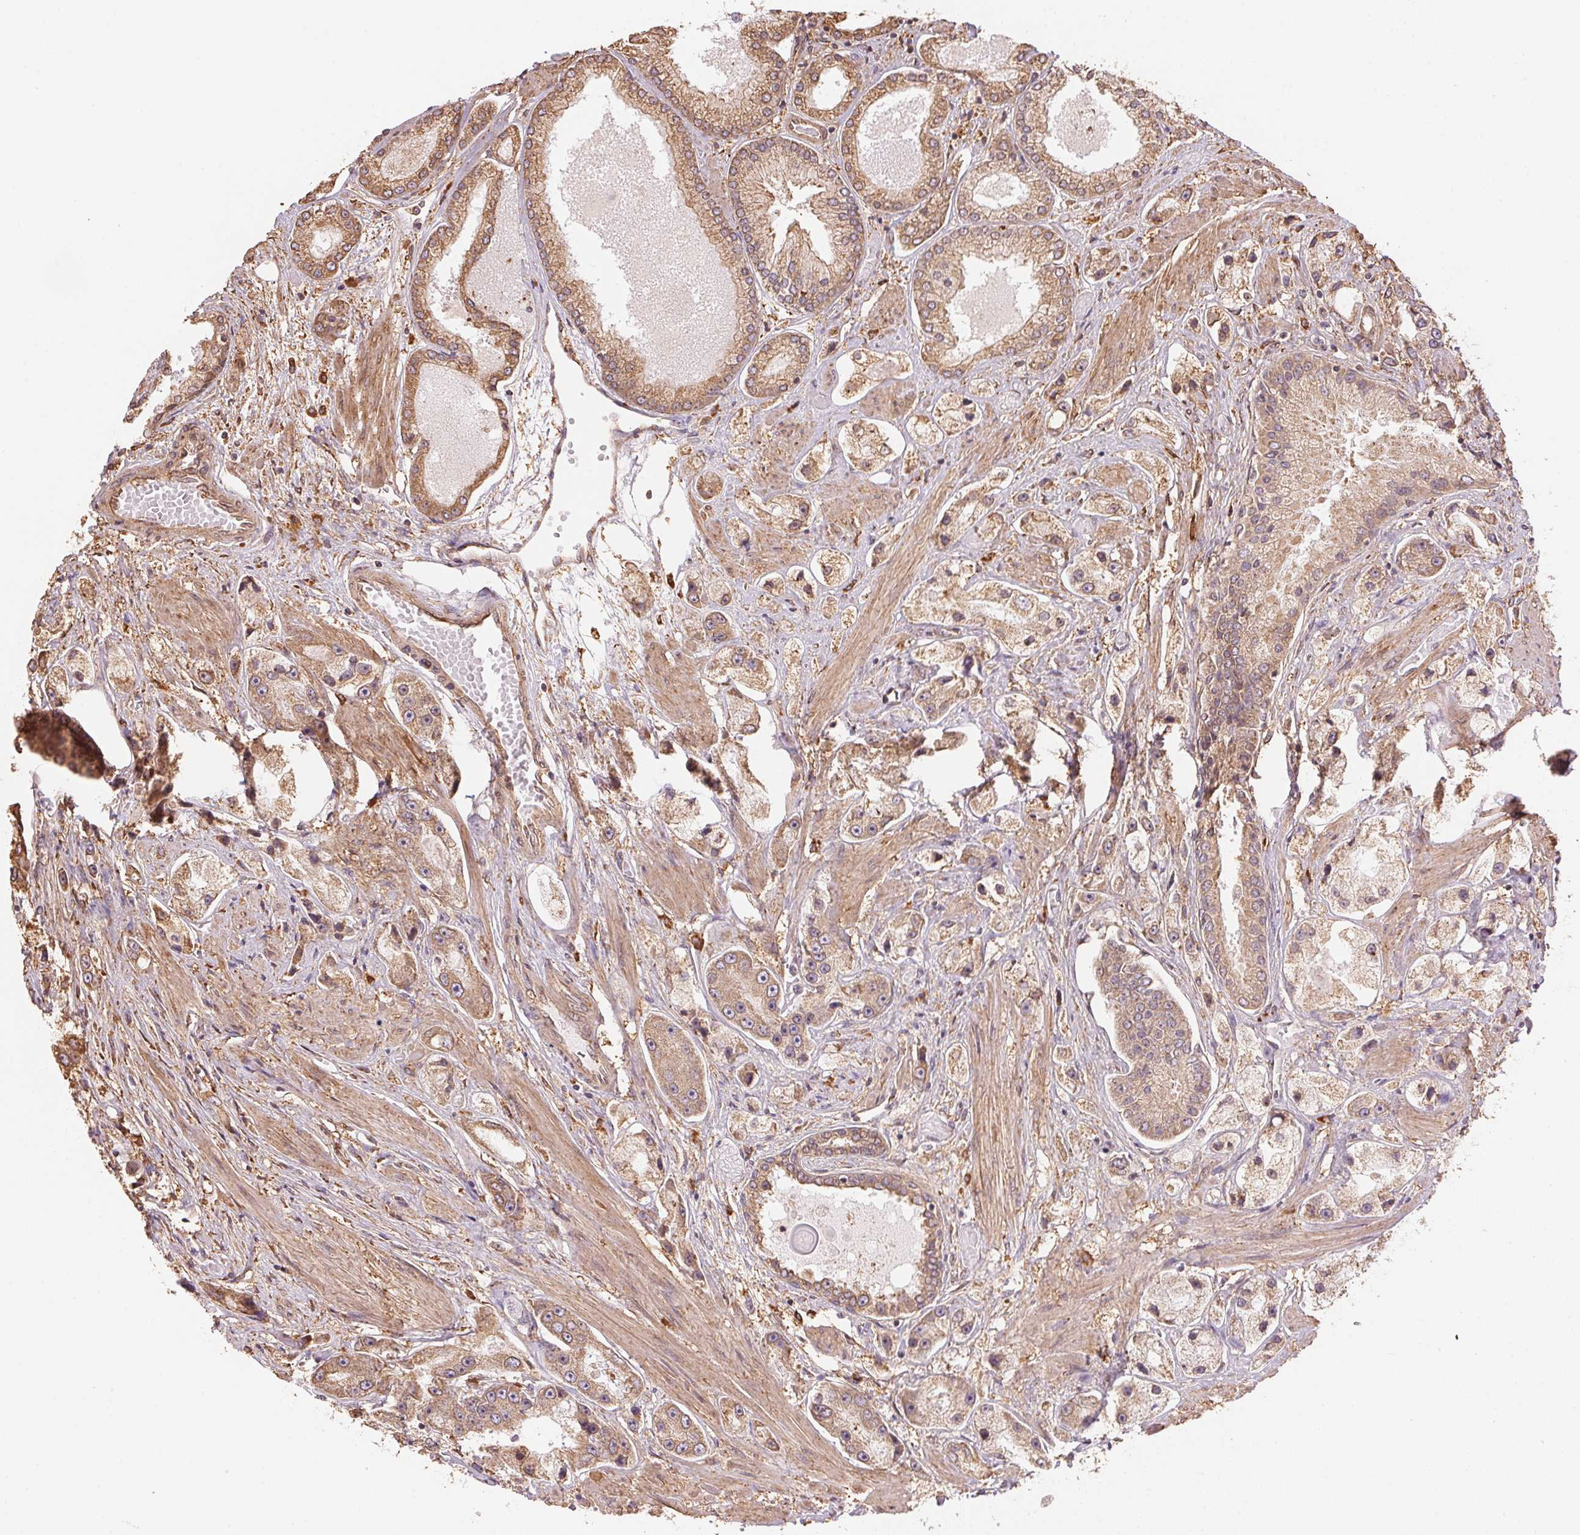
{"staining": {"intensity": "moderate", "quantity": ">75%", "location": "cytoplasmic/membranous"}, "tissue": "prostate cancer", "cell_type": "Tumor cells", "image_type": "cancer", "snomed": [{"axis": "morphology", "description": "Adenocarcinoma, High grade"}, {"axis": "topography", "description": "Prostate"}], "caption": "Protein expression analysis of adenocarcinoma (high-grade) (prostate) displays moderate cytoplasmic/membranous staining in about >75% of tumor cells.", "gene": "C6orf163", "patient": {"sex": "male", "age": 67}}